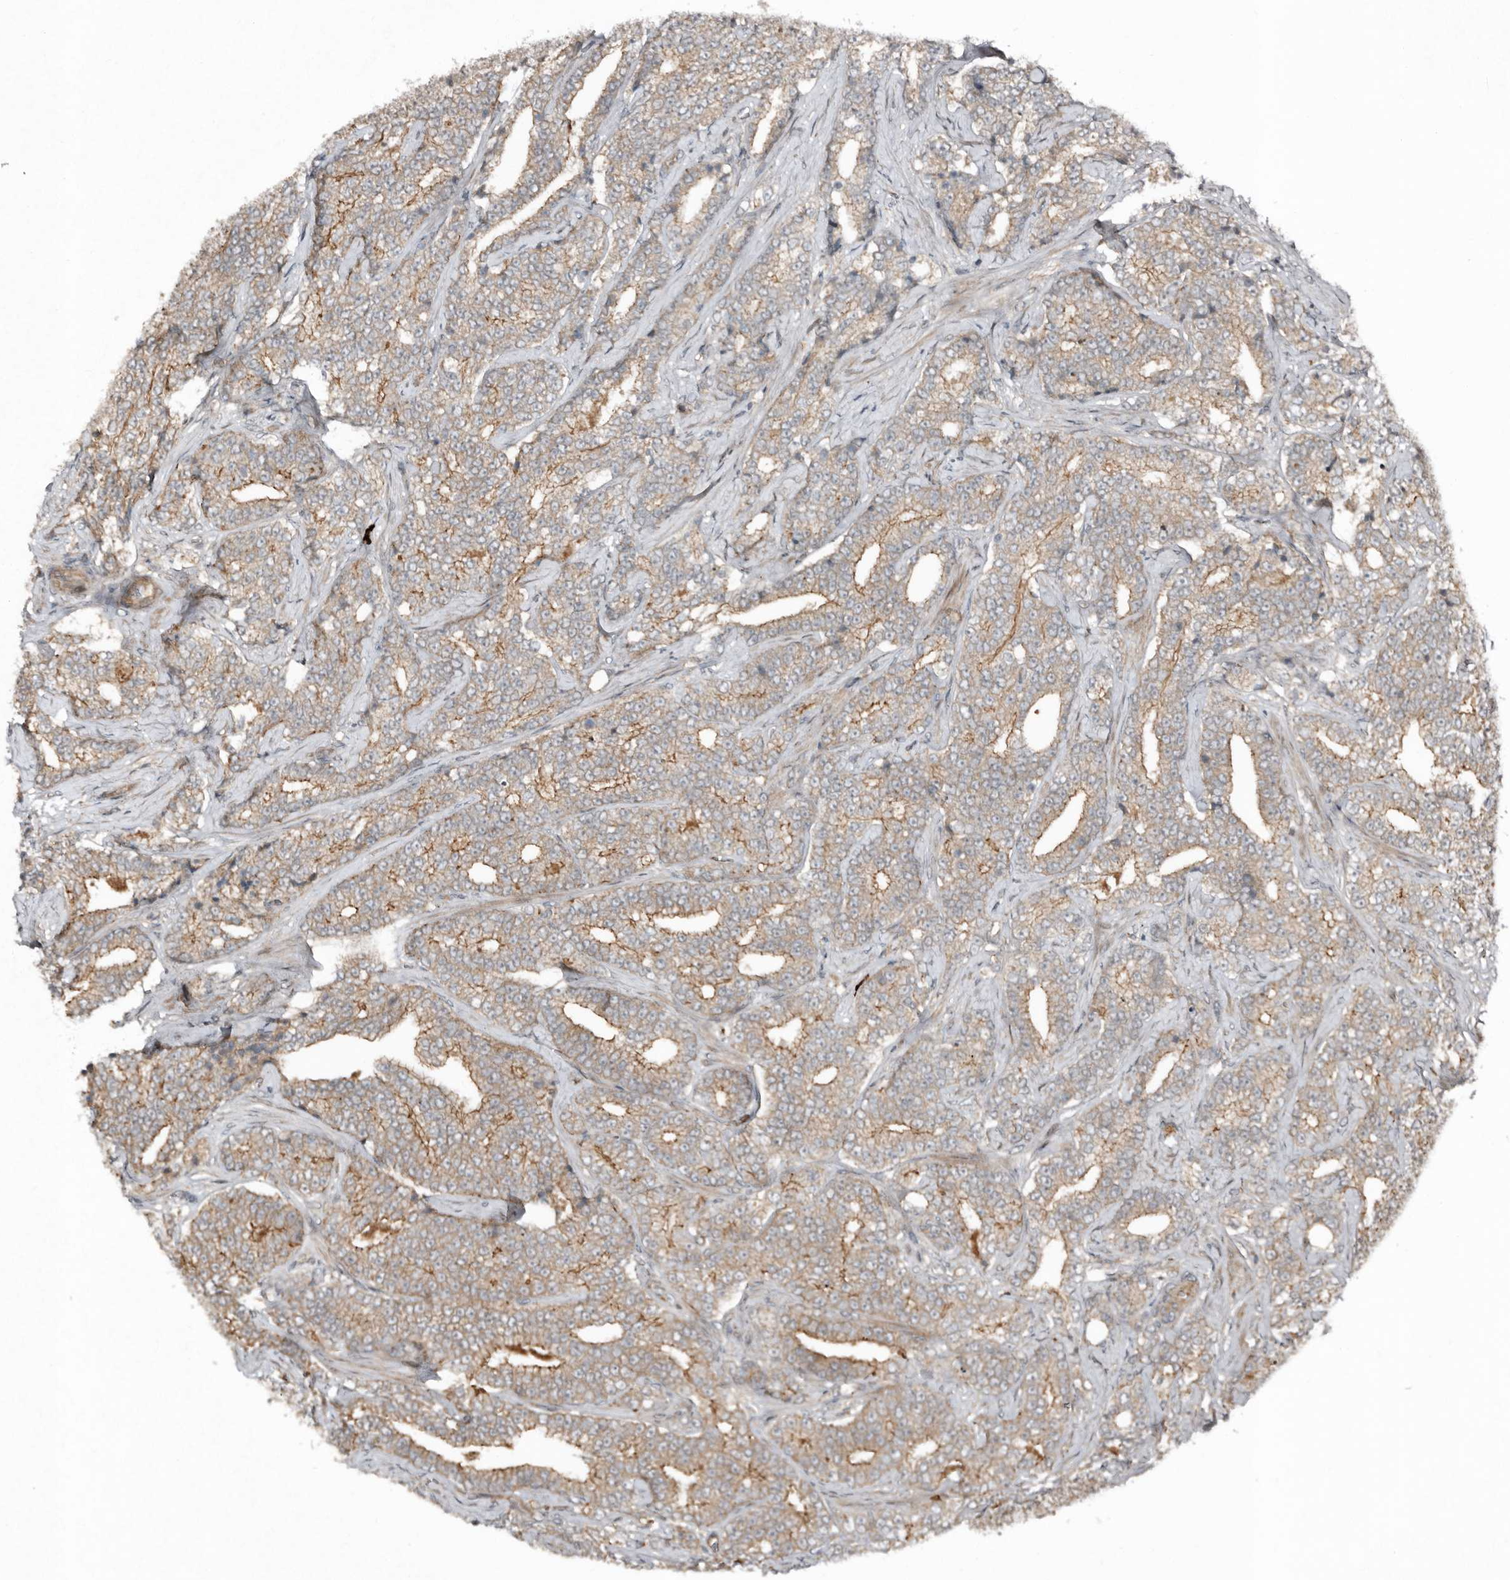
{"staining": {"intensity": "moderate", "quantity": "25%-75%", "location": "cytoplasmic/membranous"}, "tissue": "prostate cancer", "cell_type": "Tumor cells", "image_type": "cancer", "snomed": [{"axis": "morphology", "description": "Adenocarcinoma, High grade"}, {"axis": "topography", "description": "Prostate and seminal vesicle, NOS"}], "caption": "Brown immunohistochemical staining in prostate cancer (adenocarcinoma (high-grade)) demonstrates moderate cytoplasmic/membranous positivity in approximately 25%-75% of tumor cells. (DAB = brown stain, brightfield microscopy at high magnification).", "gene": "TEAD3", "patient": {"sex": "male", "age": 67}}